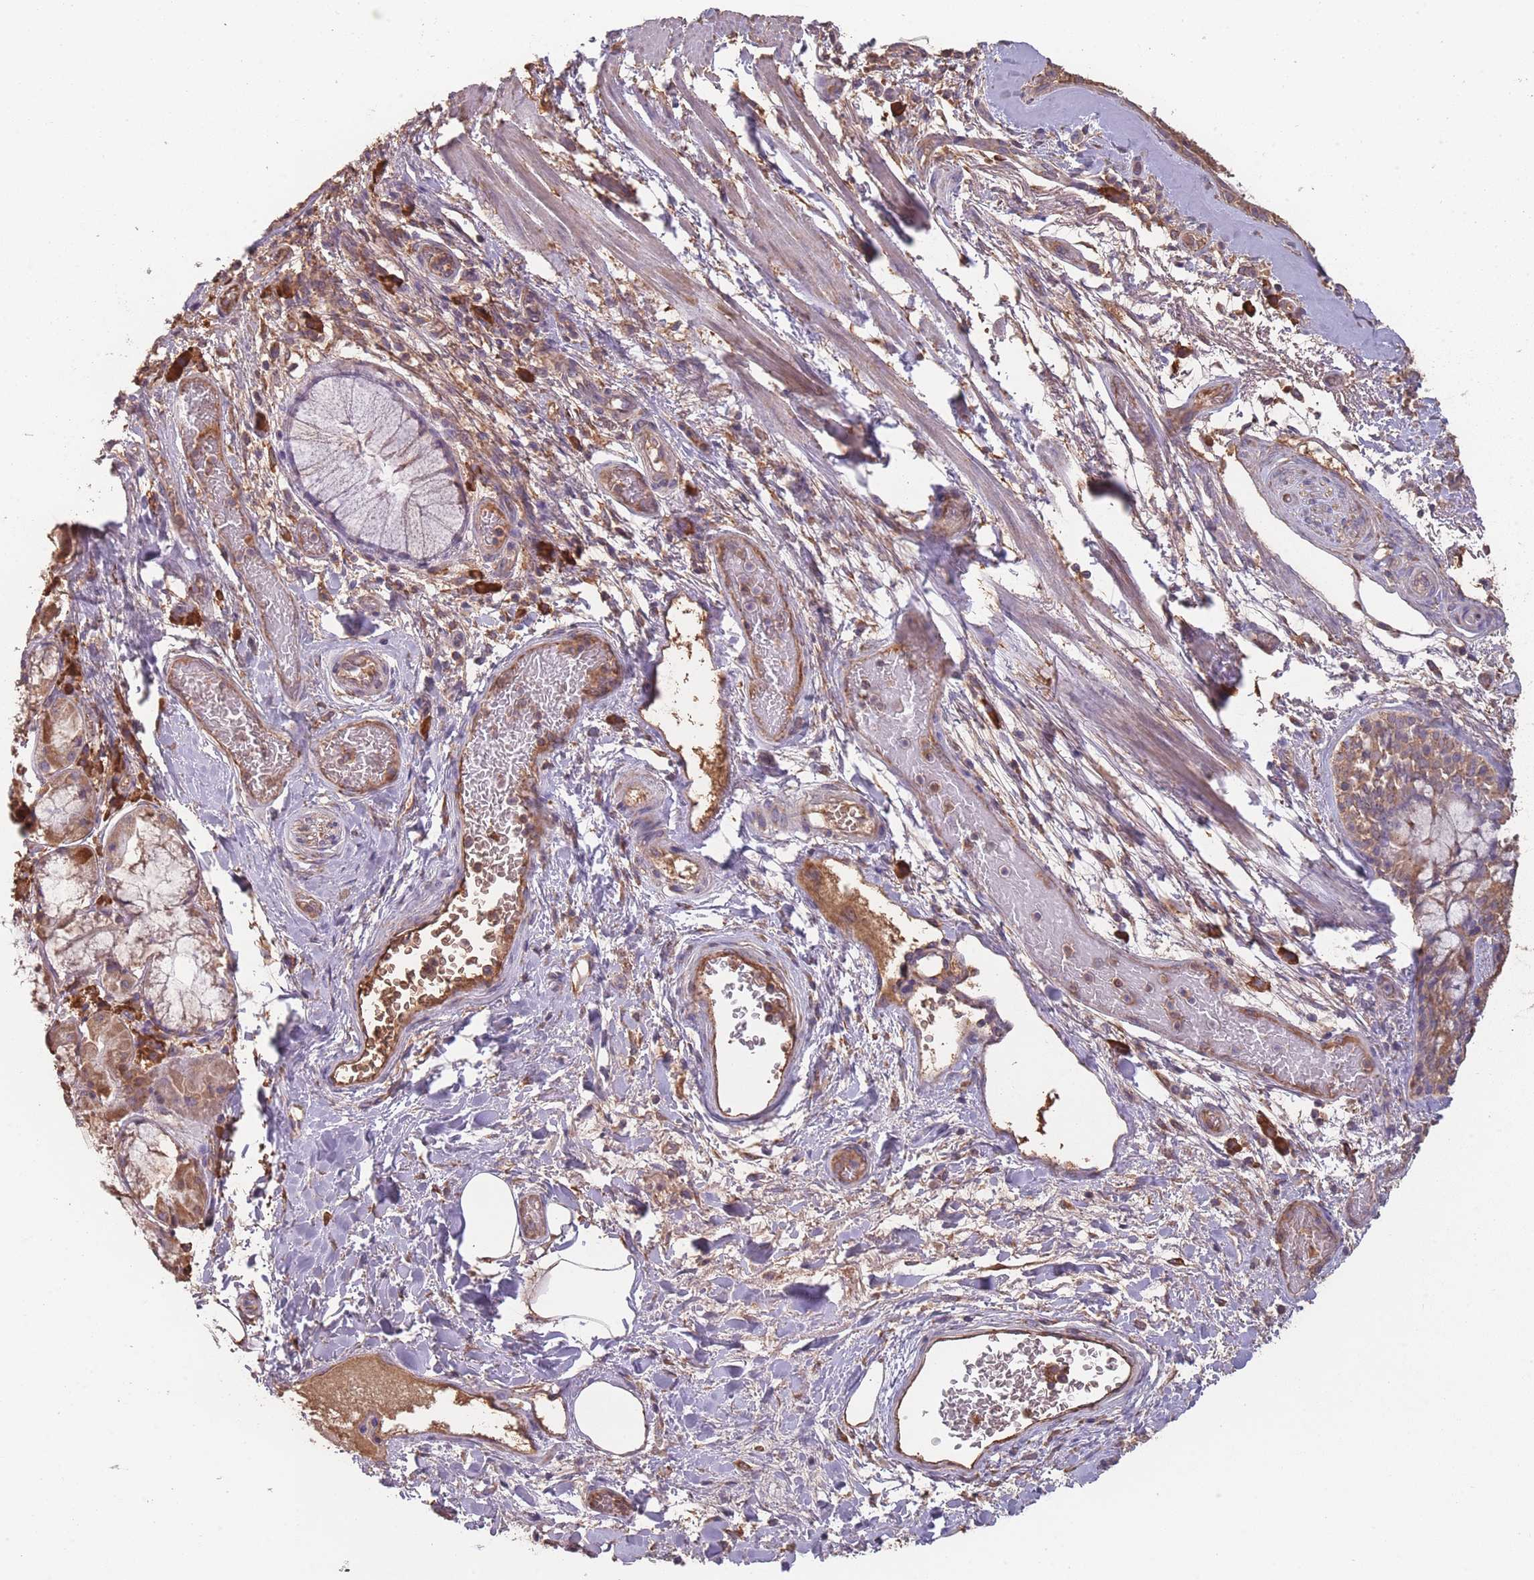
{"staining": {"intensity": "moderate", "quantity": ">75%", "location": "cytoplasmic/membranous"}, "tissue": "bronchus", "cell_type": "Respiratory epithelial cells", "image_type": "normal", "snomed": [{"axis": "morphology", "description": "Normal tissue, NOS"}, {"axis": "topography", "description": "Cartilage tissue"}, {"axis": "topography", "description": "Bronchus"}], "caption": "Immunohistochemistry (IHC) (DAB (3,3'-diaminobenzidine)) staining of unremarkable bronchus exhibits moderate cytoplasmic/membranous protein positivity in approximately >75% of respiratory epithelial cells.", "gene": "SANBR", "patient": {"sex": "male", "age": 63}}